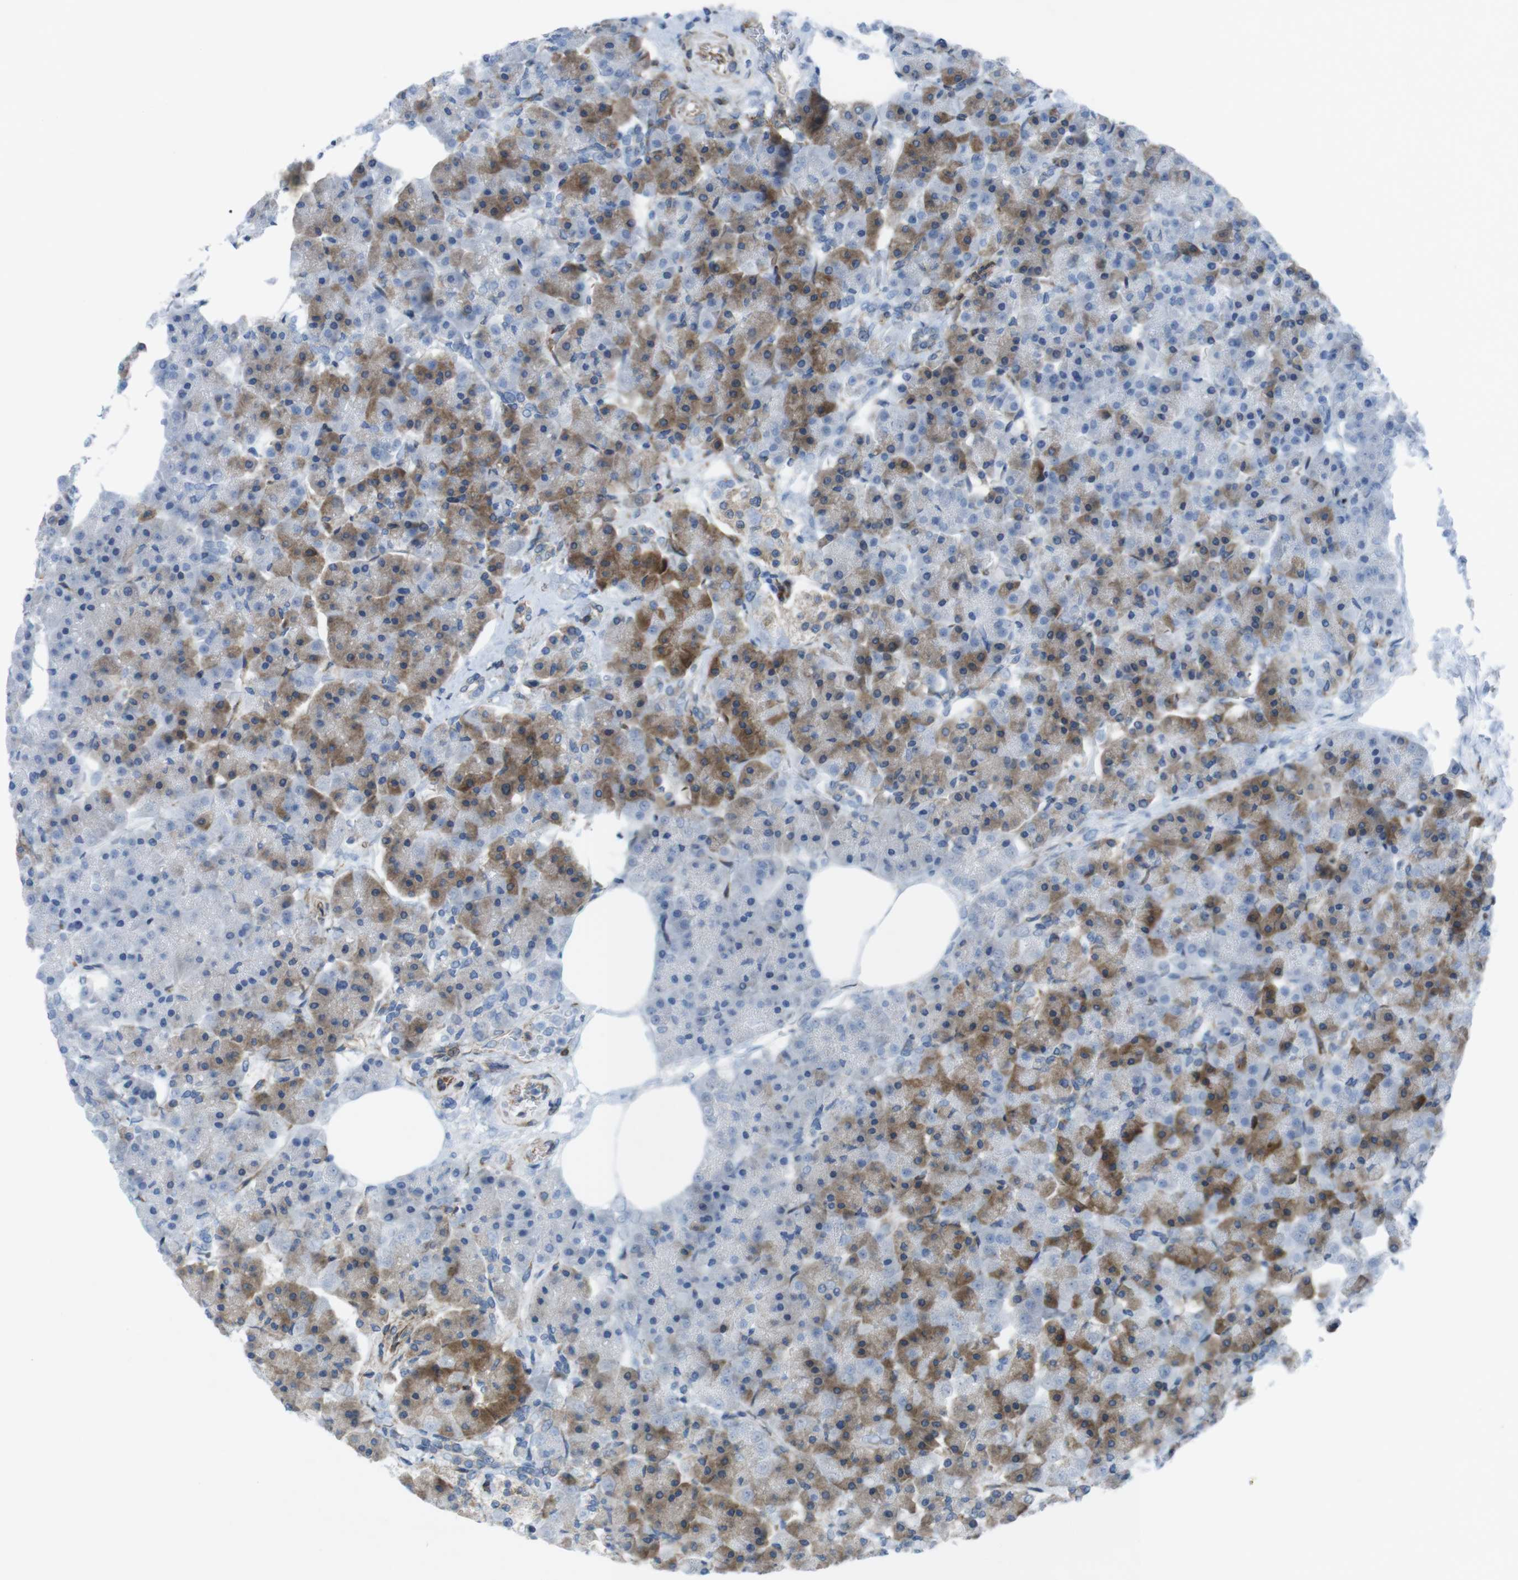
{"staining": {"intensity": "moderate", "quantity": ">75%", "location": "cytoplasmic/membranous"}, "tissue": "pancreas", "cell_type": "Exocrine glandular cells", "image_type": "normal", "snomed": [{"axis": "morphology", "description": "Normal tissue, NOS"}, {"axis": "topography", "description": "Pancreas"}], "caption": "DAB immunohistochemical staining of normal human pancreas shows moderate cytoplasmic/membranous protein expression in approximately >75% of exocrine glandular cells.", "gene": "DIAPH2", "patient": {"sex": "female", "age": 70}}